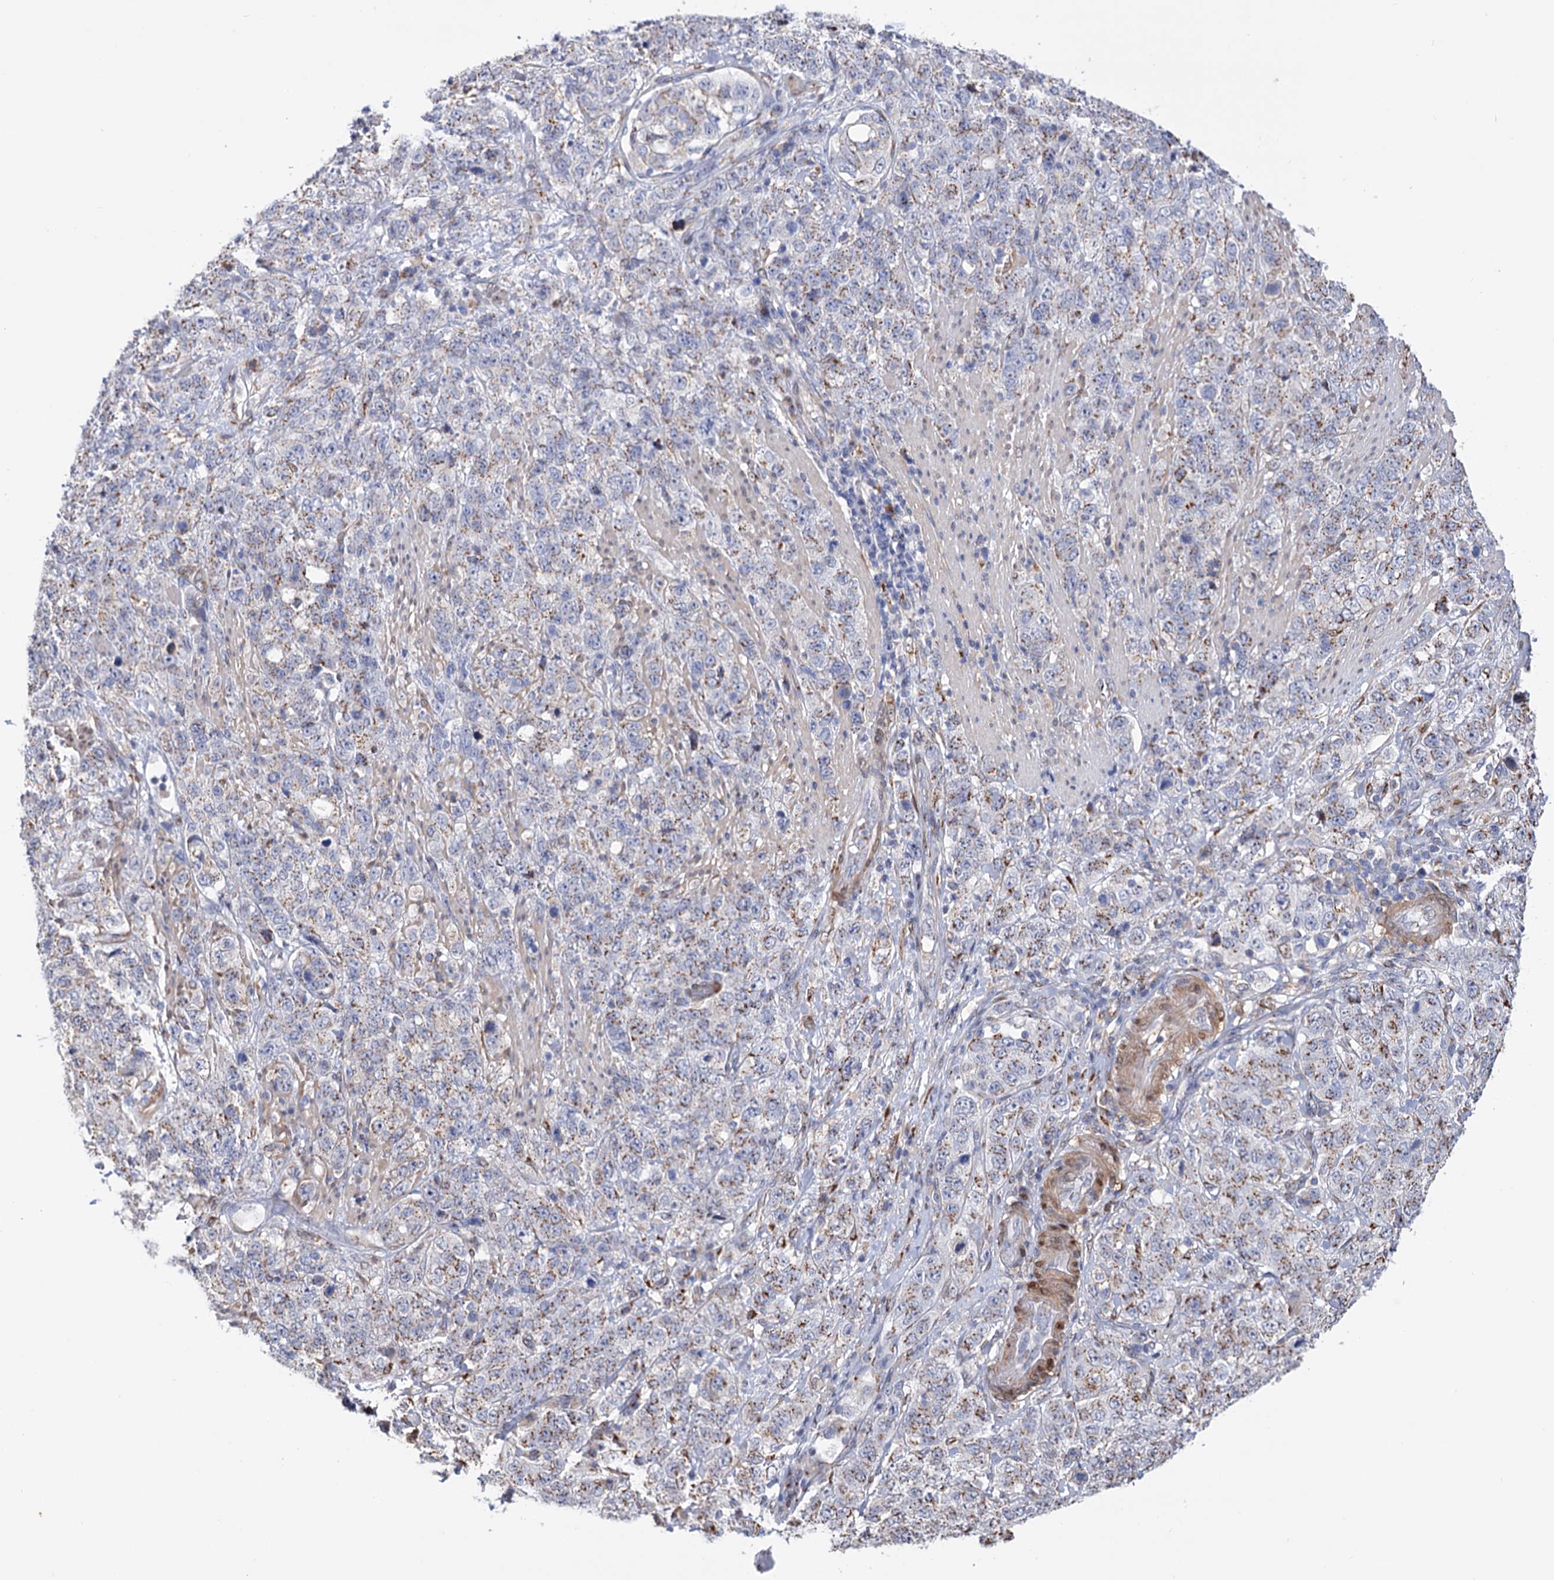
{"staining": {"intensity": "moderate", "quantity": "25%-75%", "location": "cytoplasmic/membranous"}, "tissue": "stomach cancer", "cell_type": "Tumor cells", "image_type": "cancer", "snomed": [{"axis": "morphology", "description": "Adenocarcinoma, NOS"}, {"axis": "topography", "description": "Stomach"}], "caption": "A brown stain shows moderate cytoplasmic/membranous expression of a protein in human stomach adenocarcinoma tumor cells.", "gene": "C11orf96", "patient": {"sex": "male", "age": 48}}